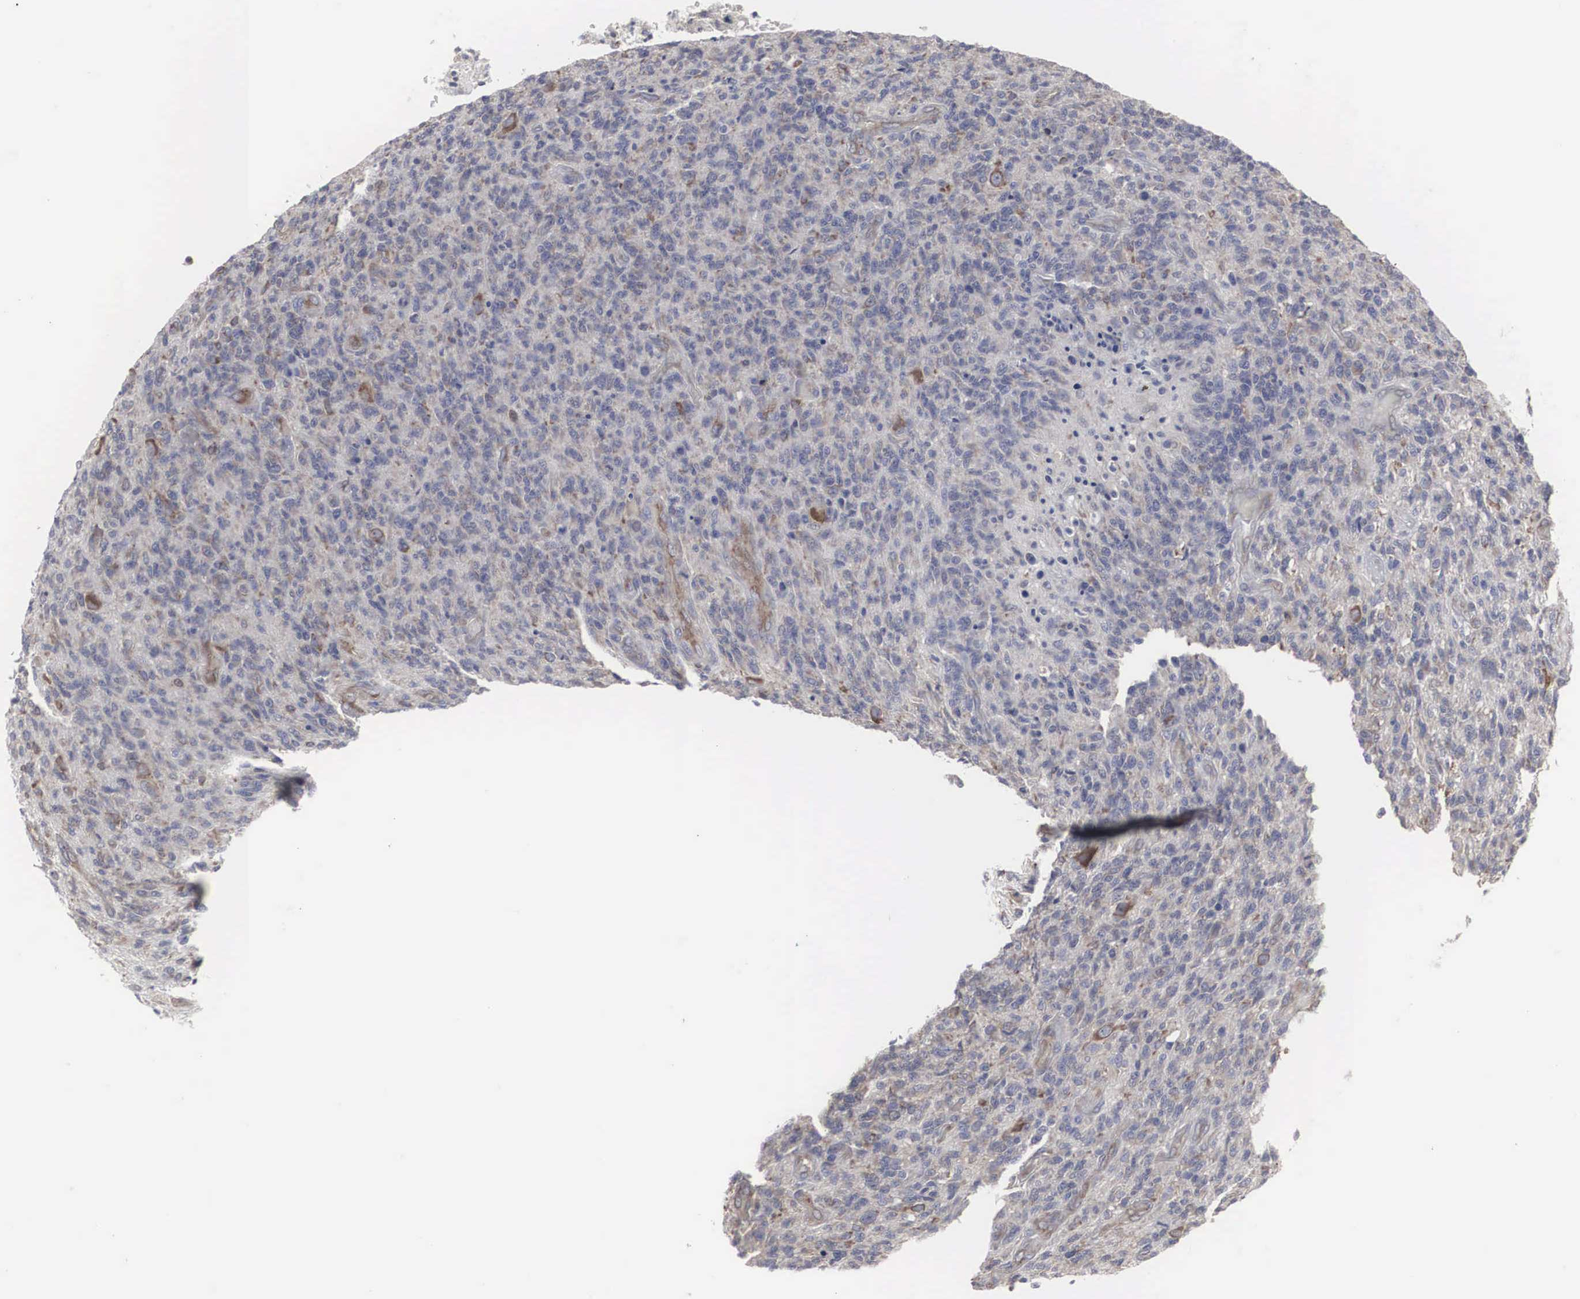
{"staining": {"intensity": "moderate", "quantity": "<25%", "location": "cytoplasmic/membranous"}, "tissue": "glioma", "cell_type": "Tumor cells", "image_type": "cancer", "snomed": [{"axis": "morphology", "description": "Glioma, malignant, High grade"}, {"axis": "topography", "description": "Brain"}], "caption": "An image showing moderate cytoplasmic/membranous positivity in about <25% of tumor cells in malignant high-grade glioma, as visualized by brown immunohistochemical staining.", "gene": "MIA2", "patient": {"sex": "male", "age": 36}}